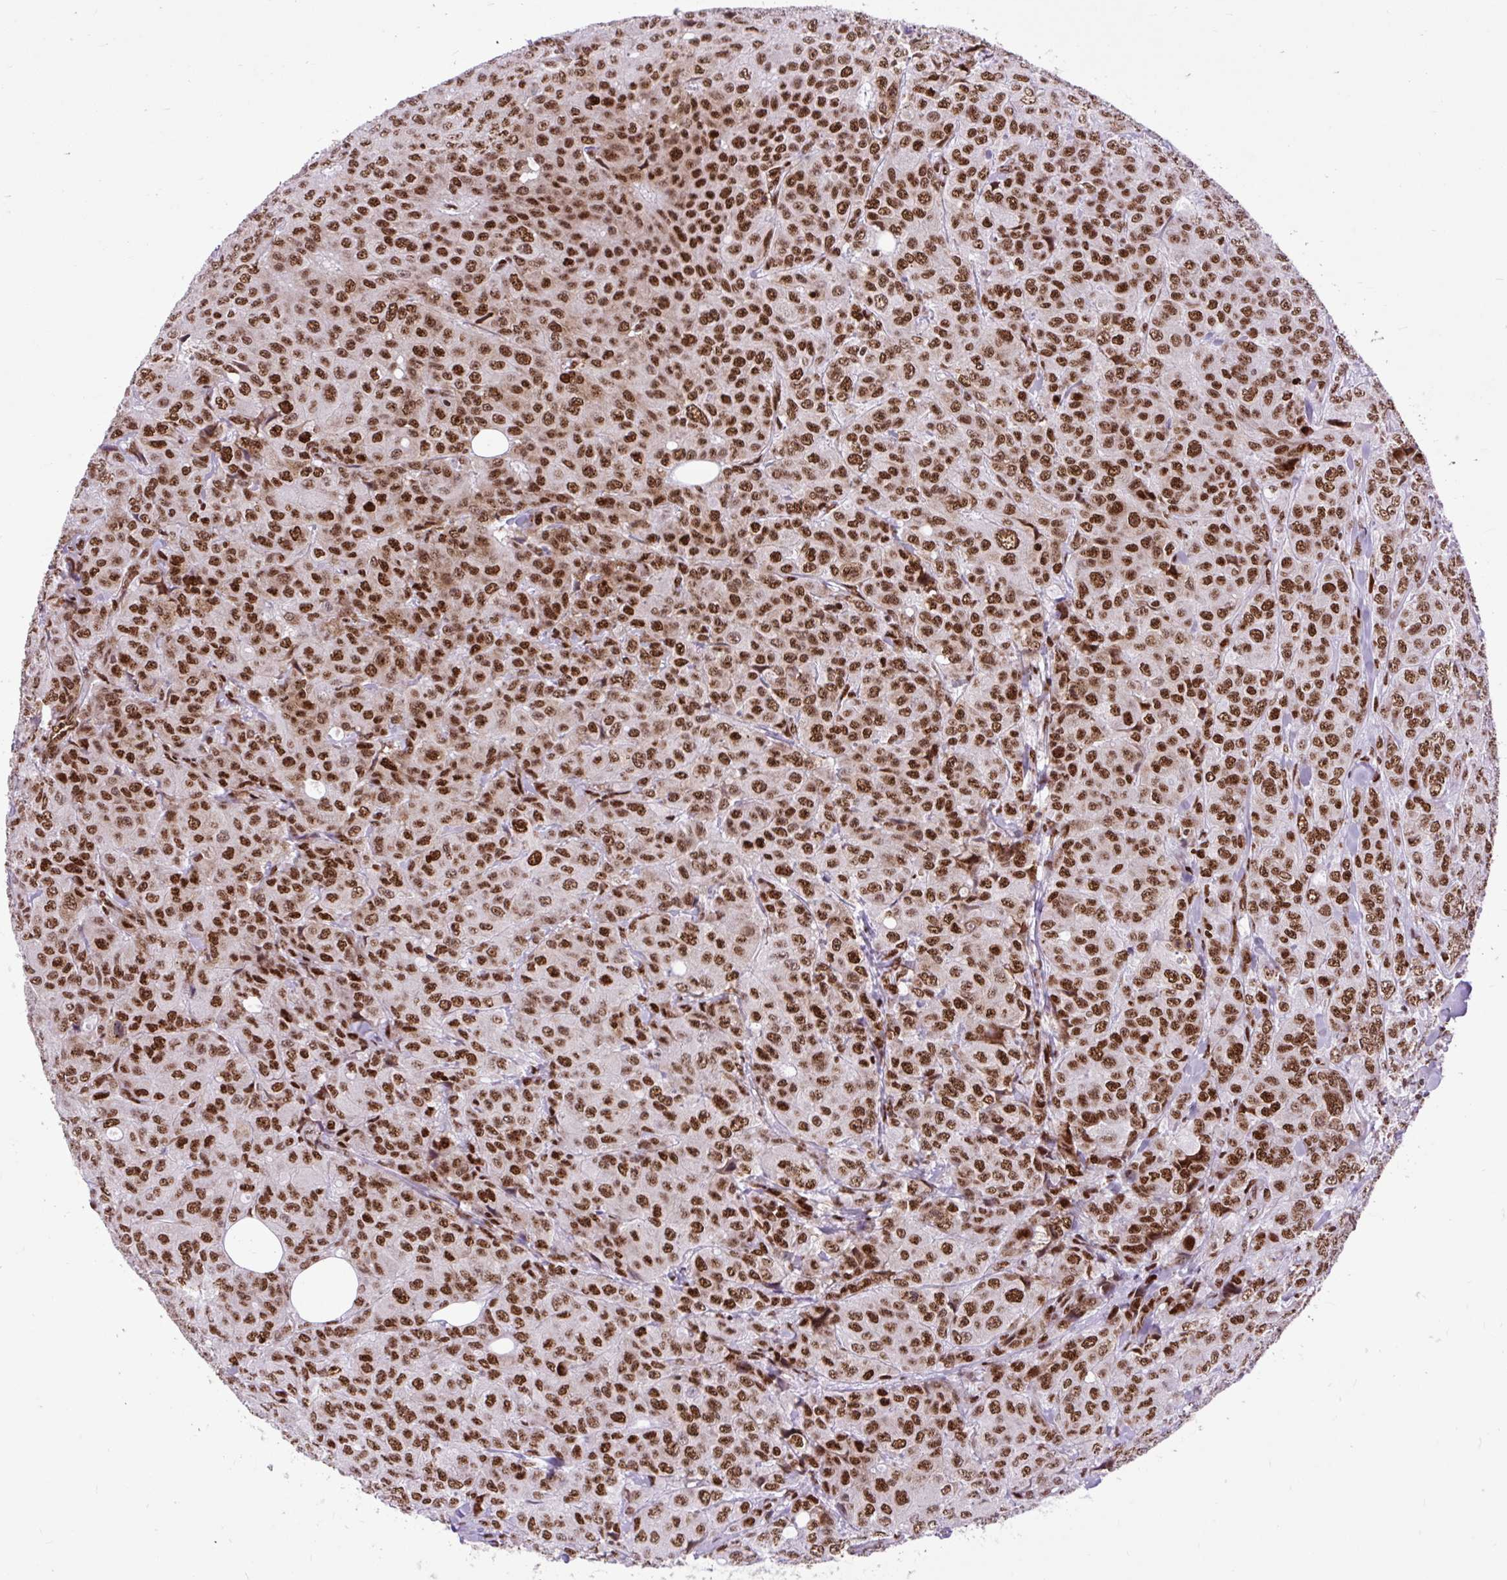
{"staining": {"intensity": "strong", "quantity": ">75%", "location": "nuclear"}, "tissue": "breast cancer", "cell_type": "Tumor cells", "image_type": "cancer", "snomed": [{"axis": "morphology", "description": "Duct carcinoma"}, {"axis": "topography", "description": "Breast"}], "caption": "Breast cancer stained with a protein marker displays strong staining in tumor cells.", "gene": "FUS", "patient": {"sex": "female", "age": 43}}